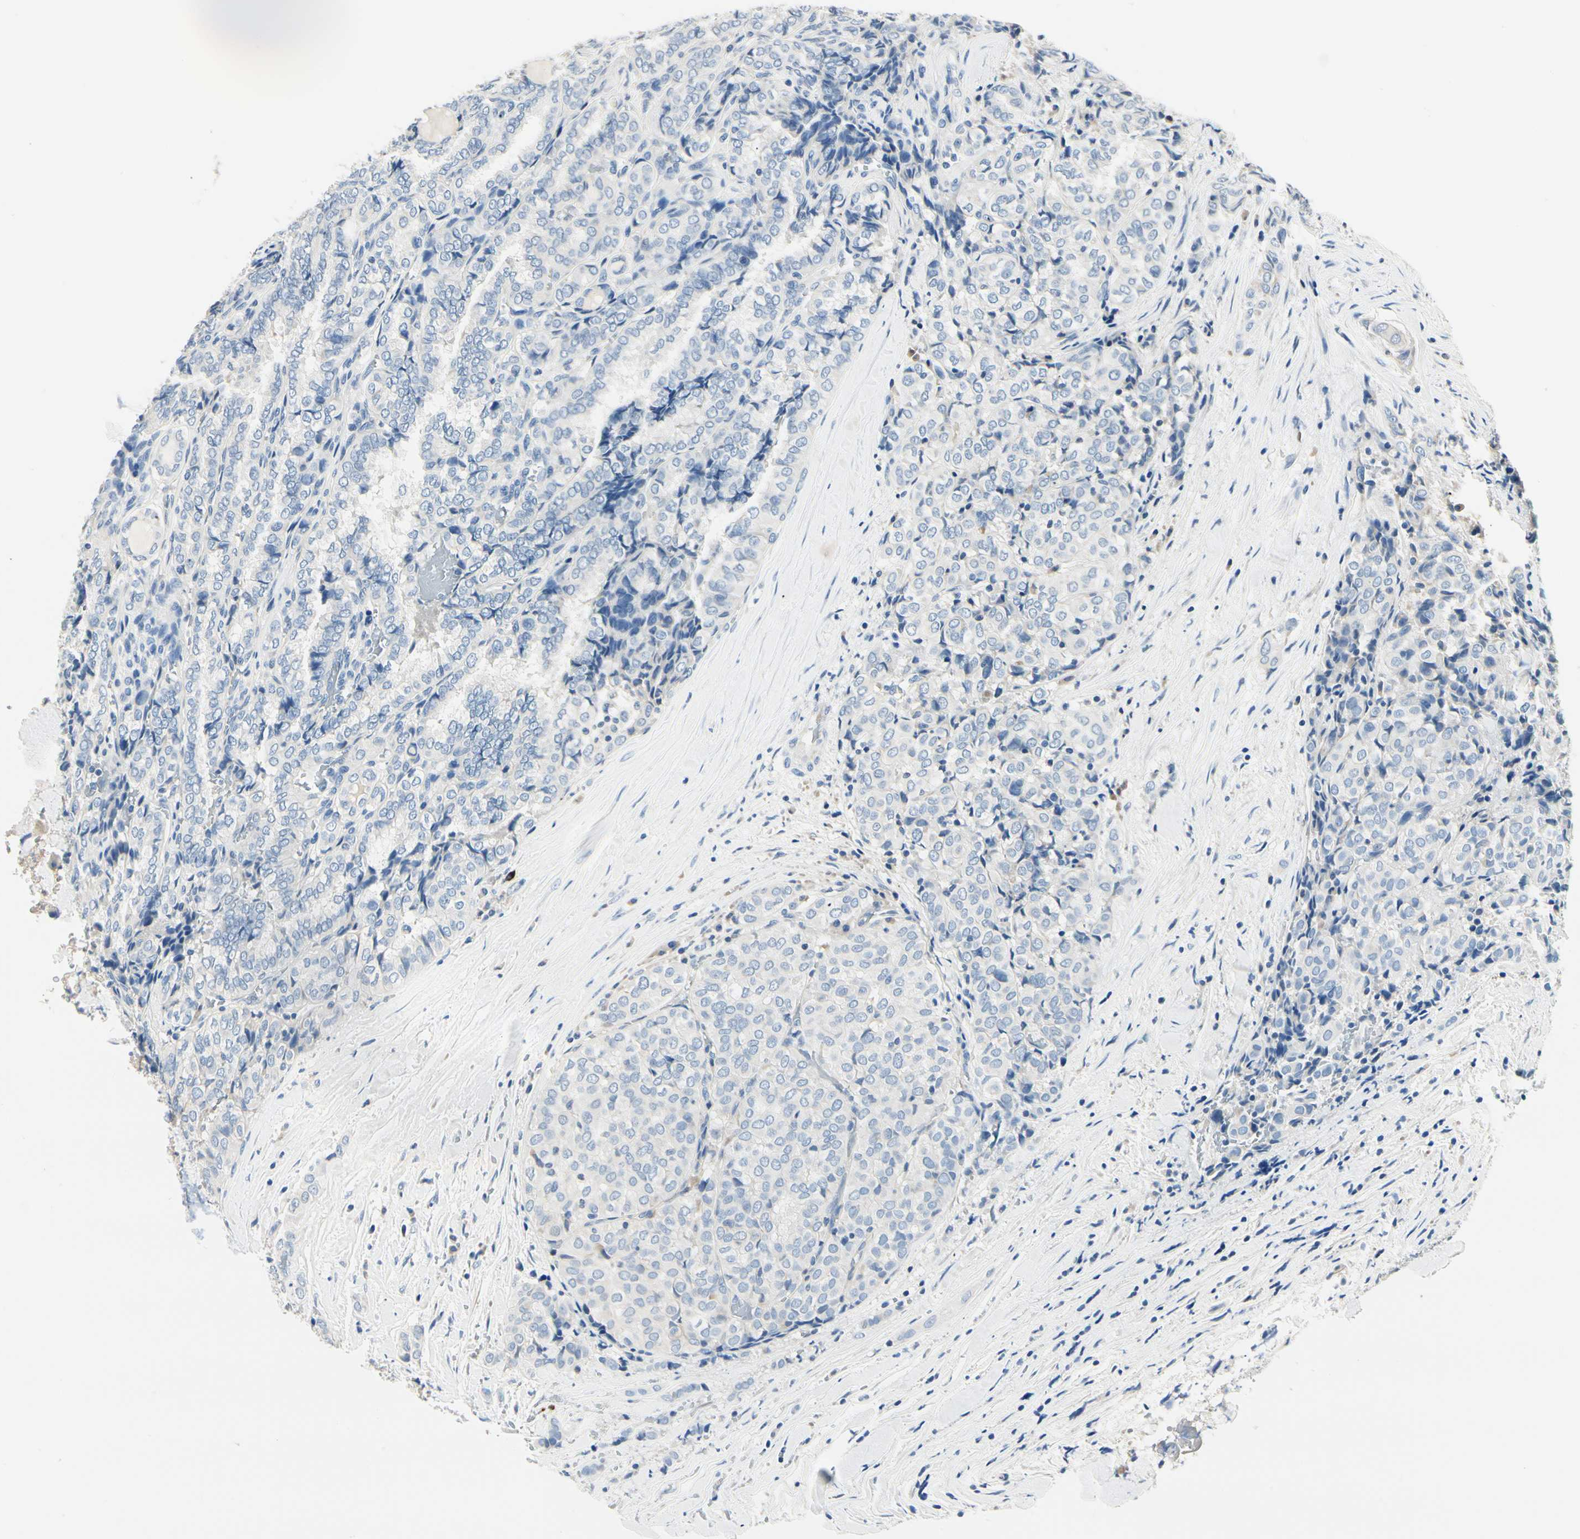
{"staining": {"intensity": "negative", "quantity": "none", "location": "none"}, "tissue": "thyroid cancer", "cell_type": "Tumor cells", "image_type": "cancer", "snomed": [{"axis": "morphology", "description": "Normal tissue, NOS"}, {"axis": "morphology", "description": "Papillary adenocarcinoma, NOS"}, {"axis": "topography", "description": "Thyroid gland"}], "caption": "This is an immunohistochemistry (IHC) image of papillary adenocarcinoma (thyroid). There is no staining in tumor cells.", "gene": "TGFBR3", "patient": {"sex": "female", "age": 30}}